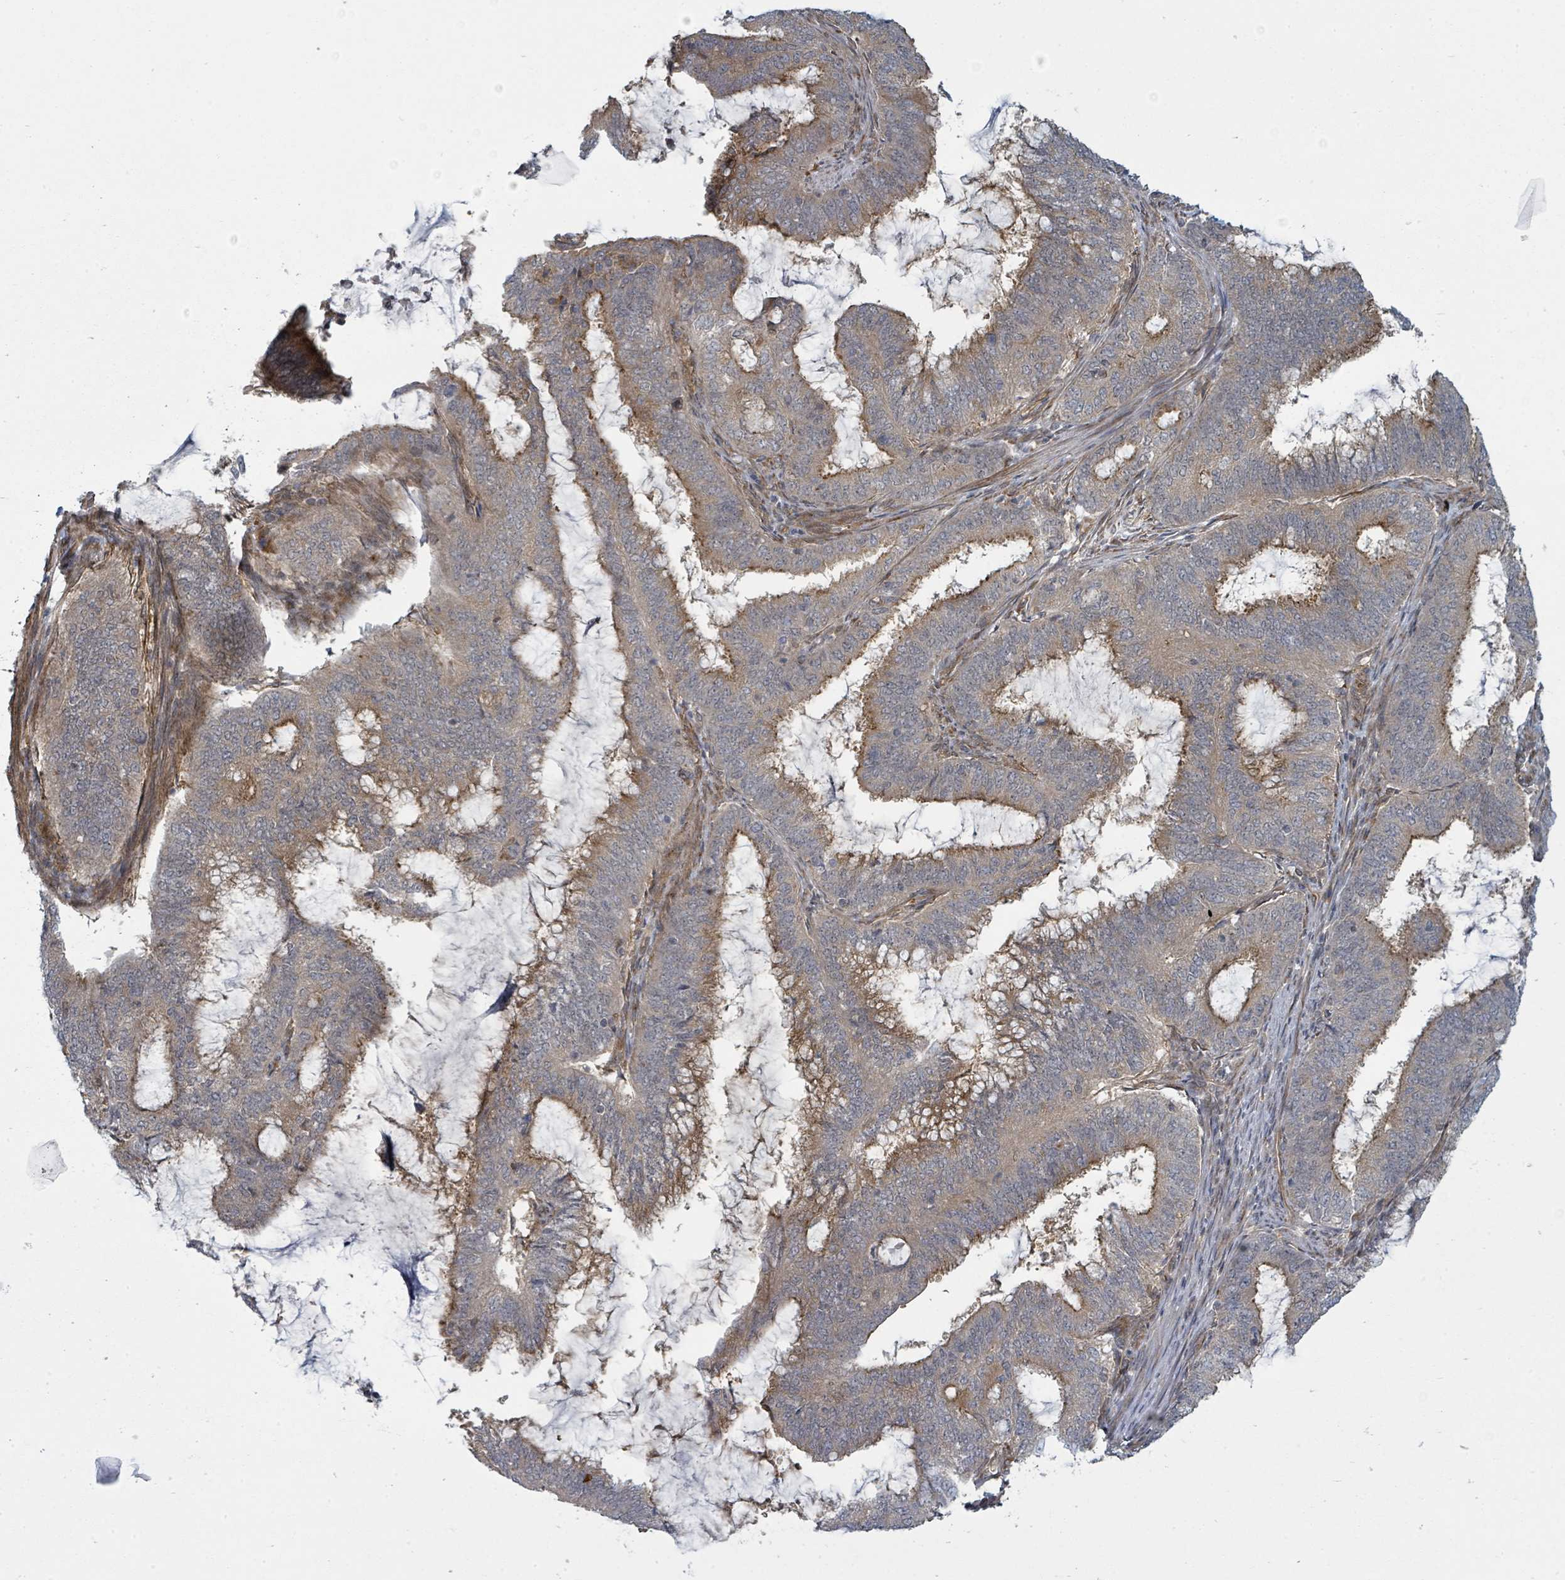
{"staining": {"intensity": "moderate", "quantity": "25%-75%", "location": "cytoplasmic/membranous"}, "tissue": "endometrial cancer", "cell_type": "Tumor cells", "image_type": "cancer", "snomed": [{"axis": "morphology", "description": "Adenocarcinoma, NOS"}, {"axis": "topography", "description": "Endometrium"}], "caption": "Adenocarcinoma (endometrial) was stained to show a protein in brown. There is medium levels of moderate cytoplasmic/membranous positivity in about 25%-75% of tumor cells.", "gene": "PSMG2", "patient": {"sex": "female", "age": 51}}